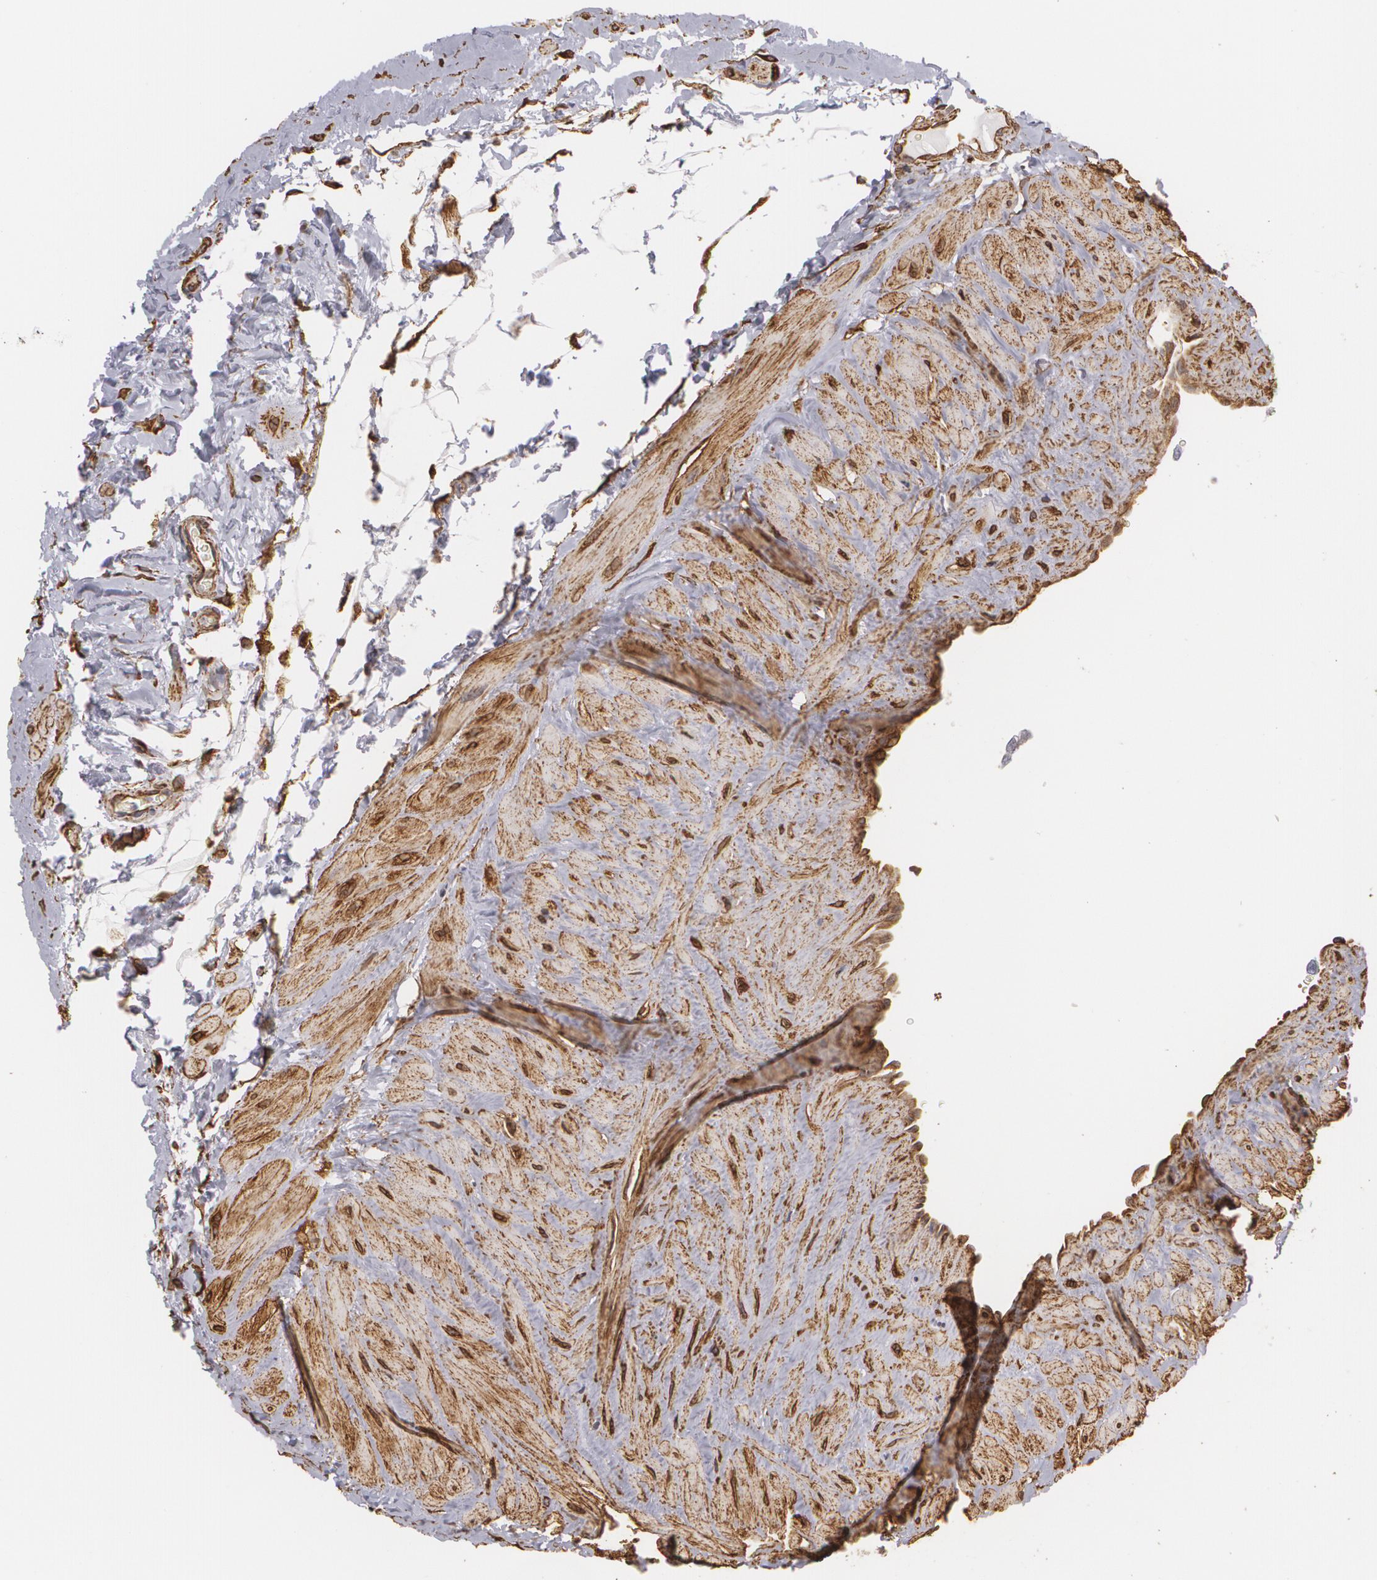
{"staining": {"intensity": "weak", "quantity": "25%-75%", "location": "cytoplasmic/membranous"}, "tissue": "epididymis", "cell_type": "Glandular cells", "image_type": "normal", "snomed": [{"axis": "morphology", "description": "Normal tissue, NOS"}, {"axis": "topography", "description": "Epididymis"}], "caption": "A high-resolution histopathology image shows immunohistochemistry (IHC) staining of unremarkable epididymis, which shows weak cytoplasmic/membranous positivity in approximately 25%-75% of glandular cells. The staining is performed using DAB (3,3'-diaminobenzidine) brown chromogen to label protein expression. The nuclei are counter-stained blue using hematoxylin.", "gene": "CYB5R3", "patient": {"sex": "male", "age": 23}}